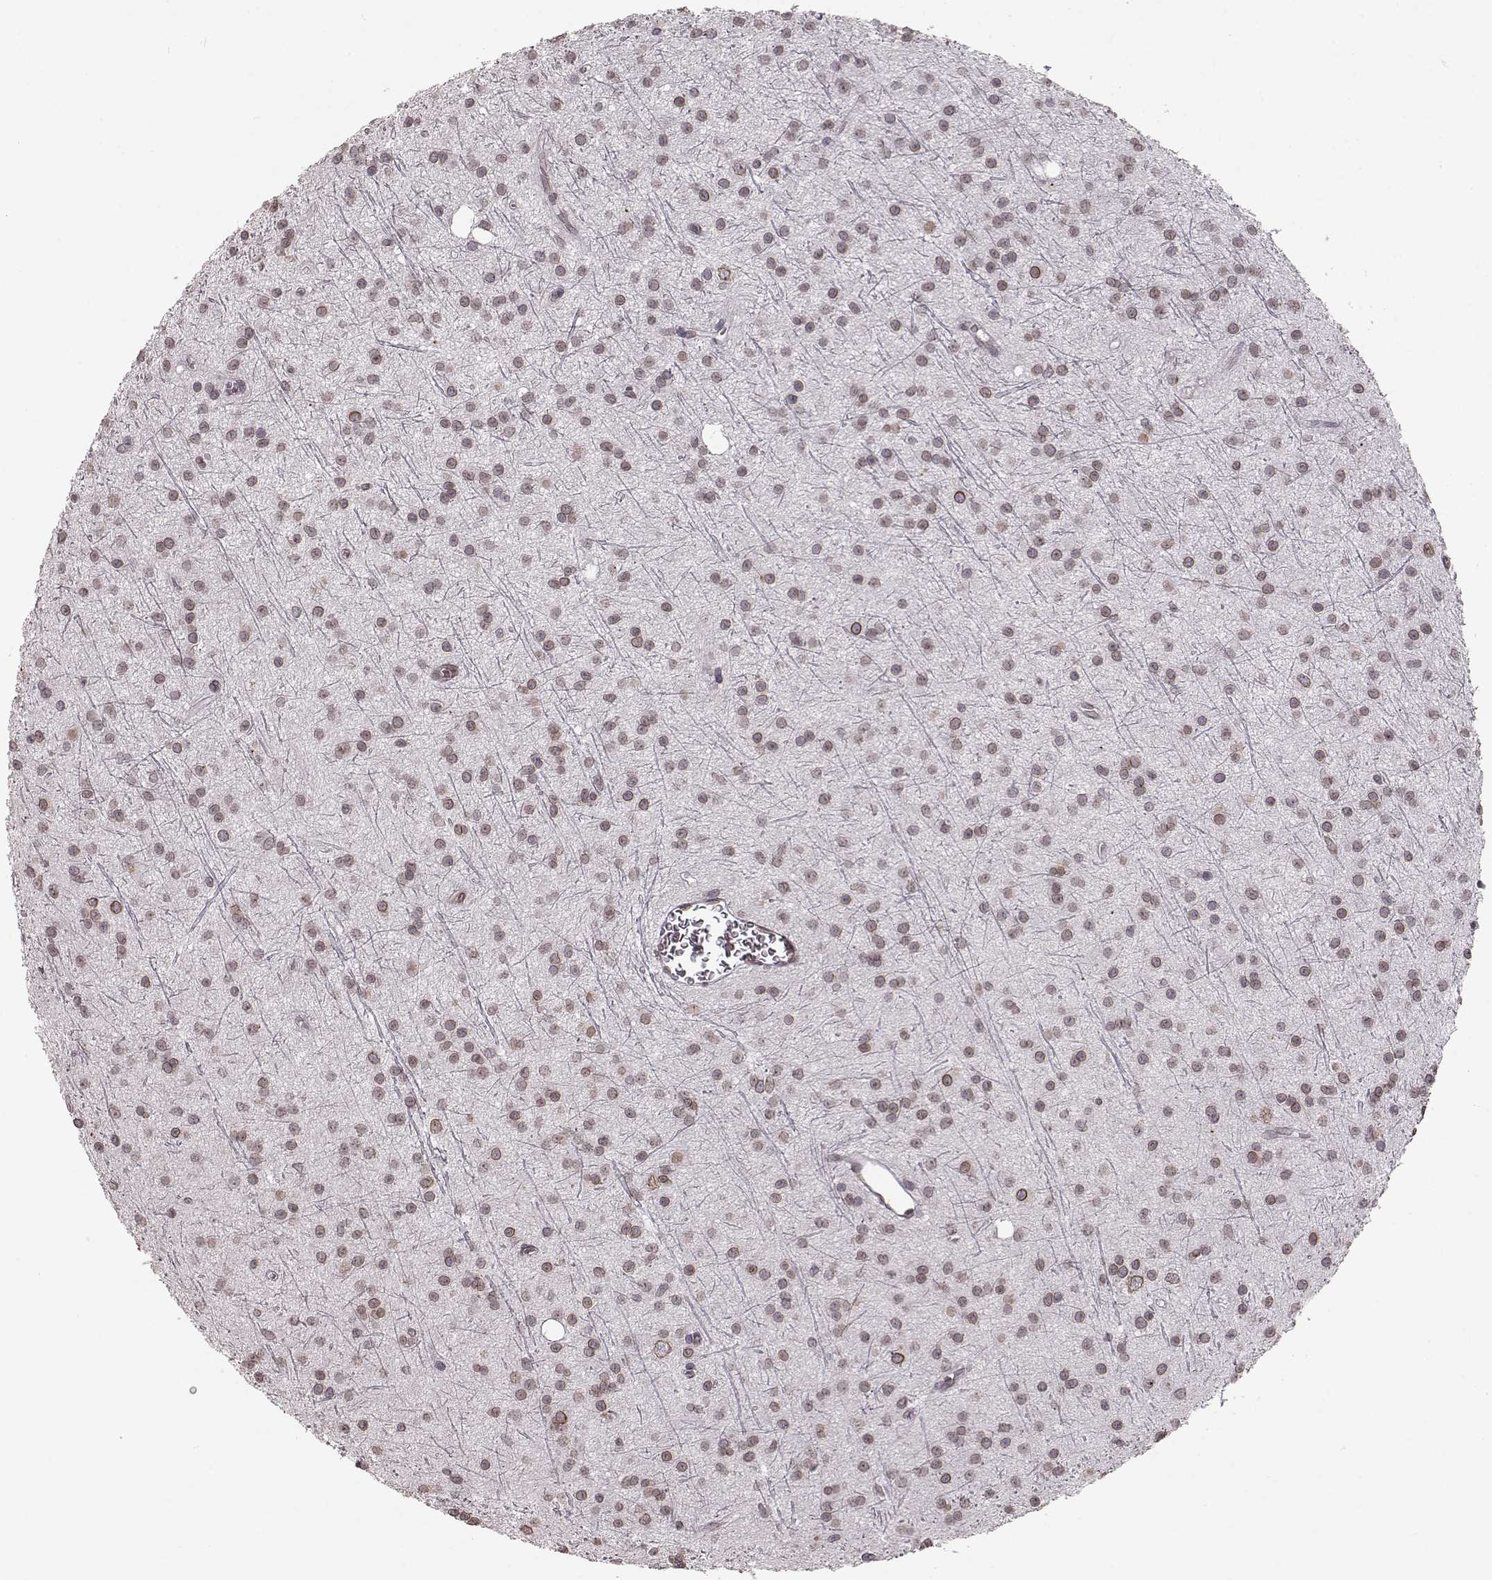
{"staining": {"intensity": "moderate", "quantity": ">75%", "location": "cytoplasmic/membranous,nuclear"}, "tissue": "glioma", "cell_type": "Tumor cells", "image_type": "cancer", "snomed": [{"axis": "morphology", "description": "Glioma, malignant, Low grade"}, {"axis": "topography", "description": "Brain"}], "caption": "Glioma stained with a brown dye exhibits moderate cytoplasmic/membranous and nuclear positive expression in about >75% of tumor cells.", "gene": "DCAF12", "patient": {"sex": "male", "age": 27}}